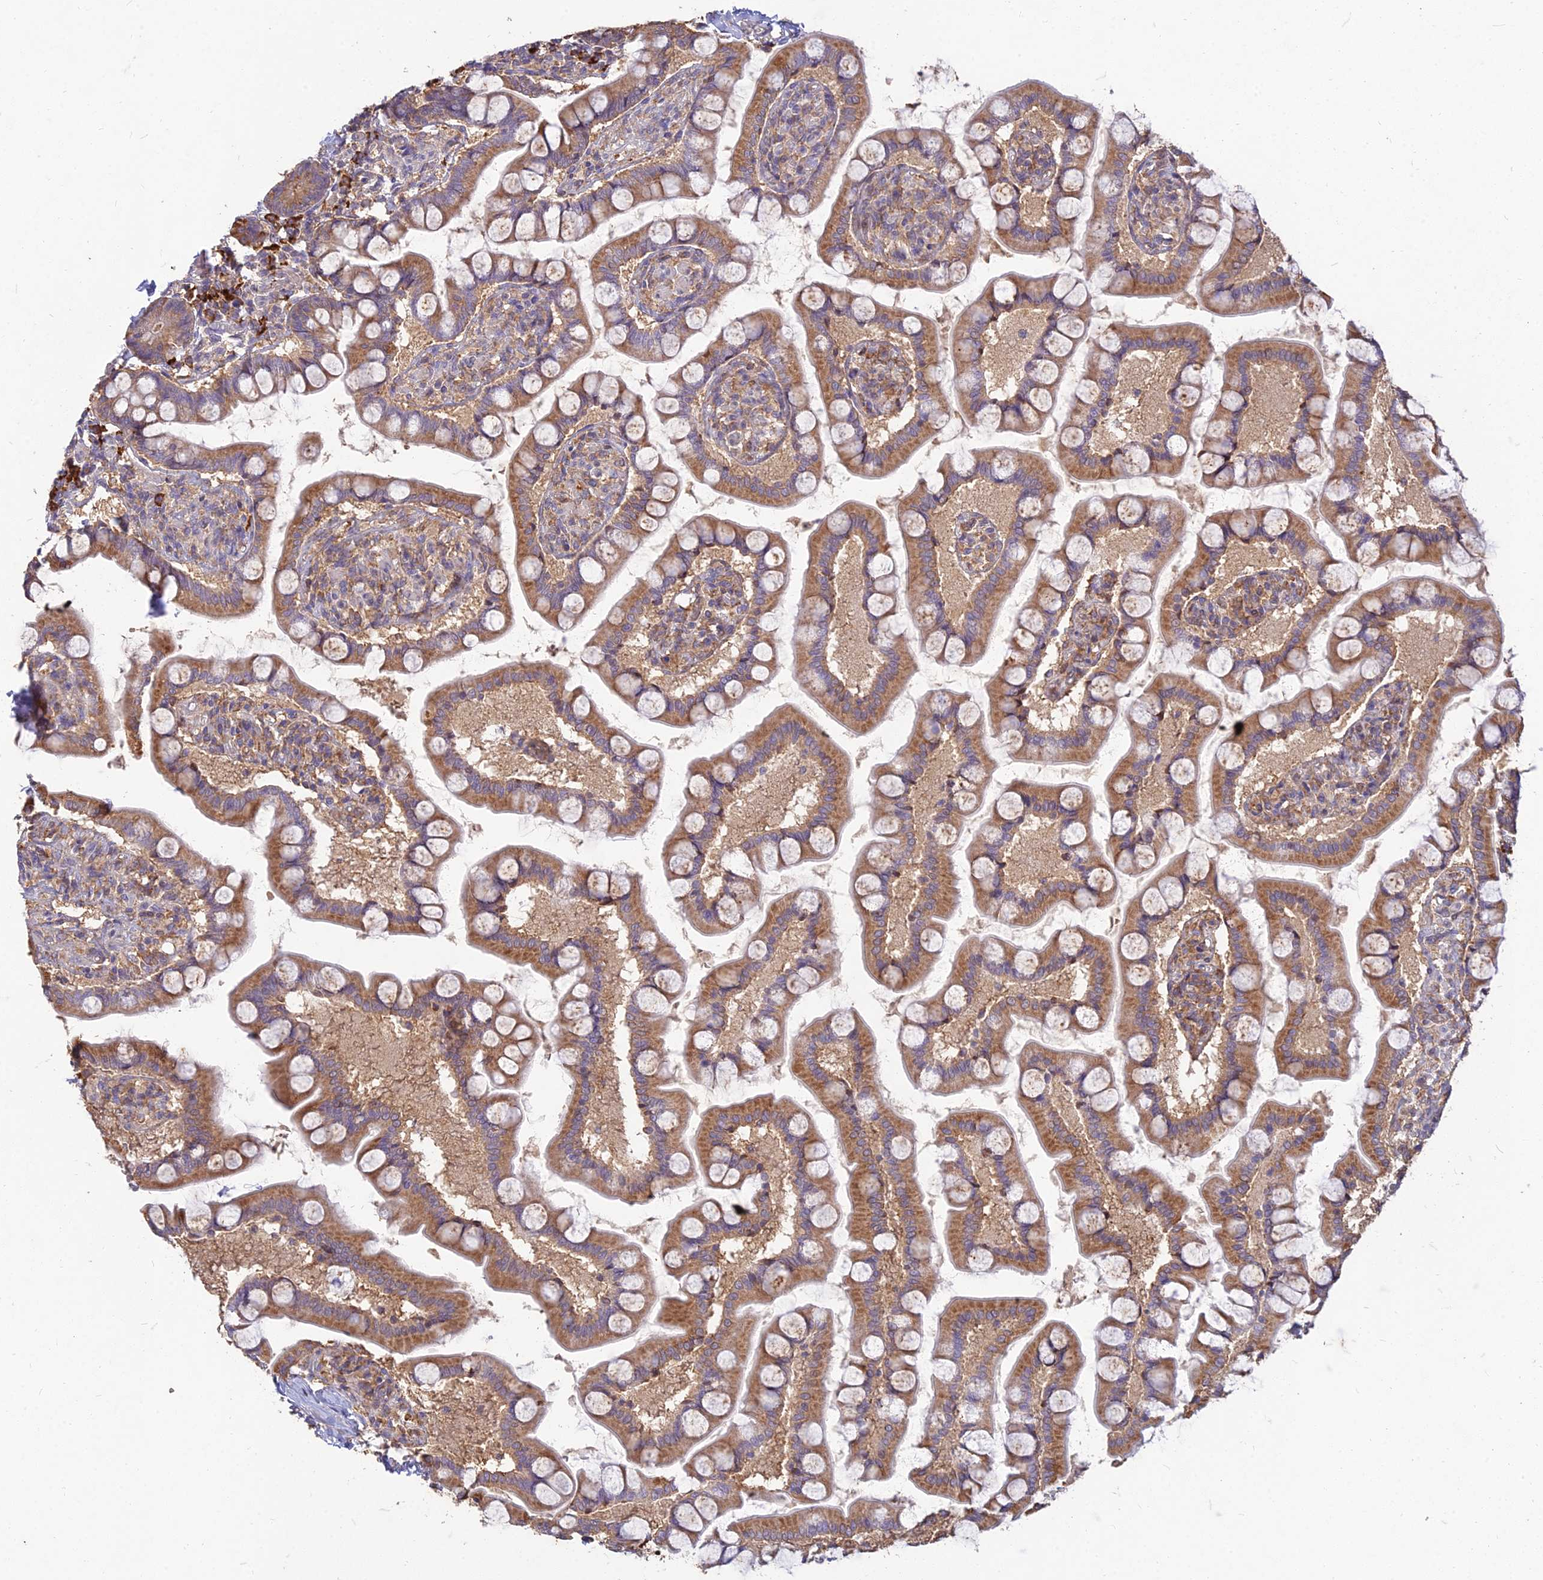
{"staining": {"intensity": "moderate", "quantity": ">75%", "location": "cytoplasmic/membranous"}, "tissue": "small intestine", "cell_type": "Glandular cells", "image_type": "normal", "snomed": [{"axis": "morphology", "description": "Normal tissue, NOS"}, {"axis": "topography", "description": "Small intestine"}], "caption": "This is an image of immunohistochemistry (IHC) staining of benign small intestine, which shows moderate positivity in the cytoplasmic/membranous of glandular cells.", "gene": "NXNL2", "patient": {"sex": "male", "age": 41}}